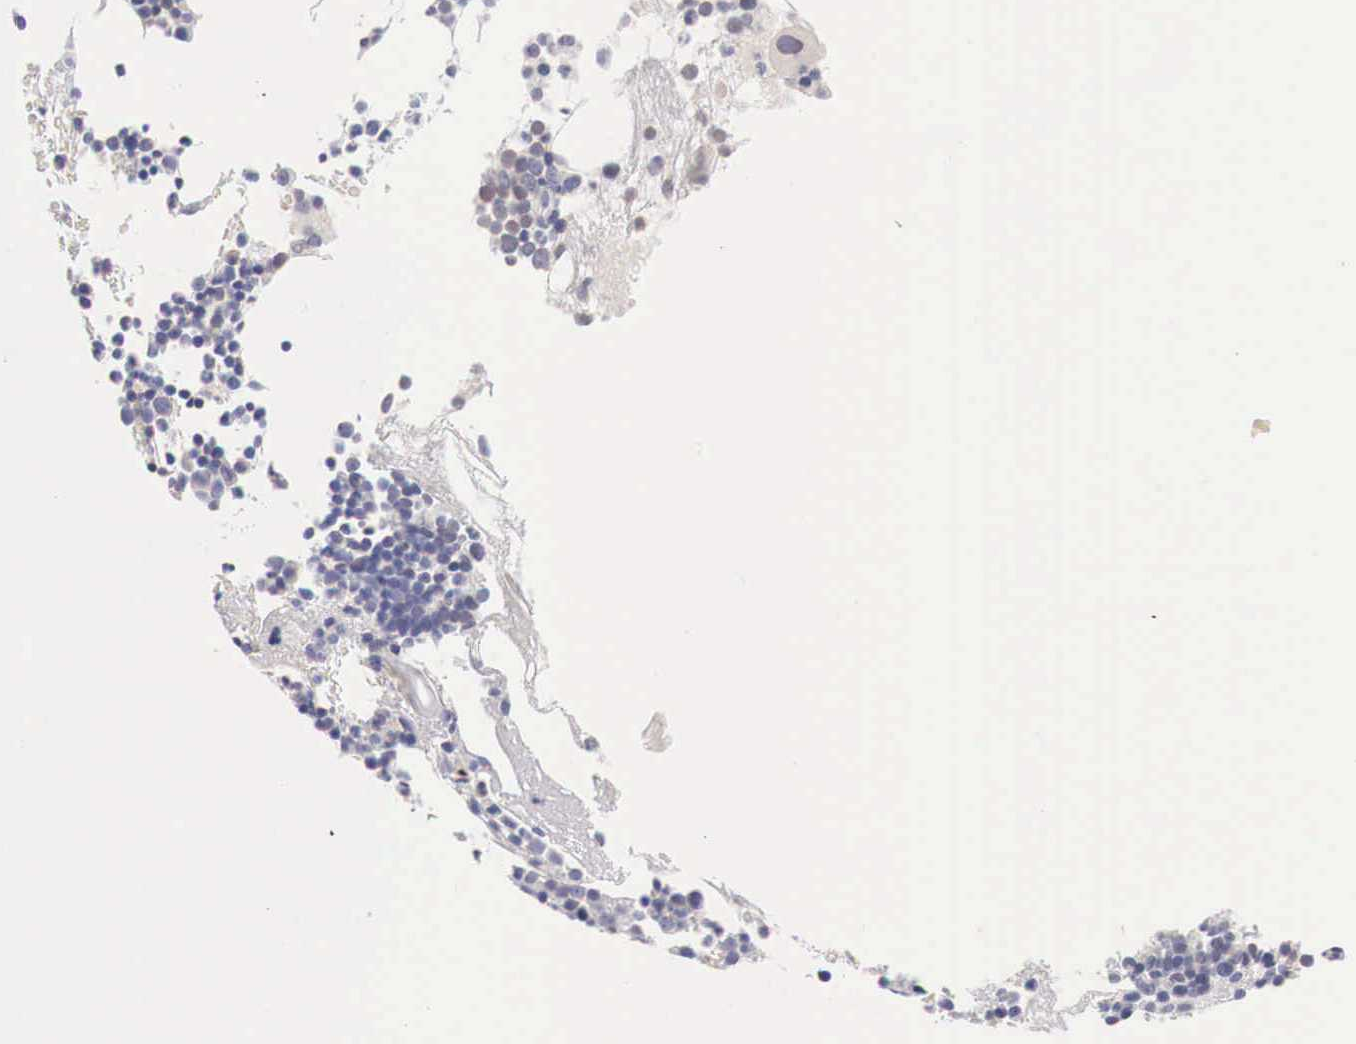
{"staining": {"intensity": "weak", "quantity": "<25%", "location": "cytoplasmic/membranous,nuclear"}, "tissue": "bone marrow", "cell_type": "Hematopoietic cells", "image_type": "normal", "snomed": [{"axis": "morphology", "description": "Normal tissue, NOS"}, {"axis": "topography", "description": "Bone marrow"}], "caption": "Immunohistochemical staining of benign bone marrow exhibits no significant positivity in hematopoietic cells.", "gene": "ITIH6", "patient": {"sex": "male", "age": 75}}